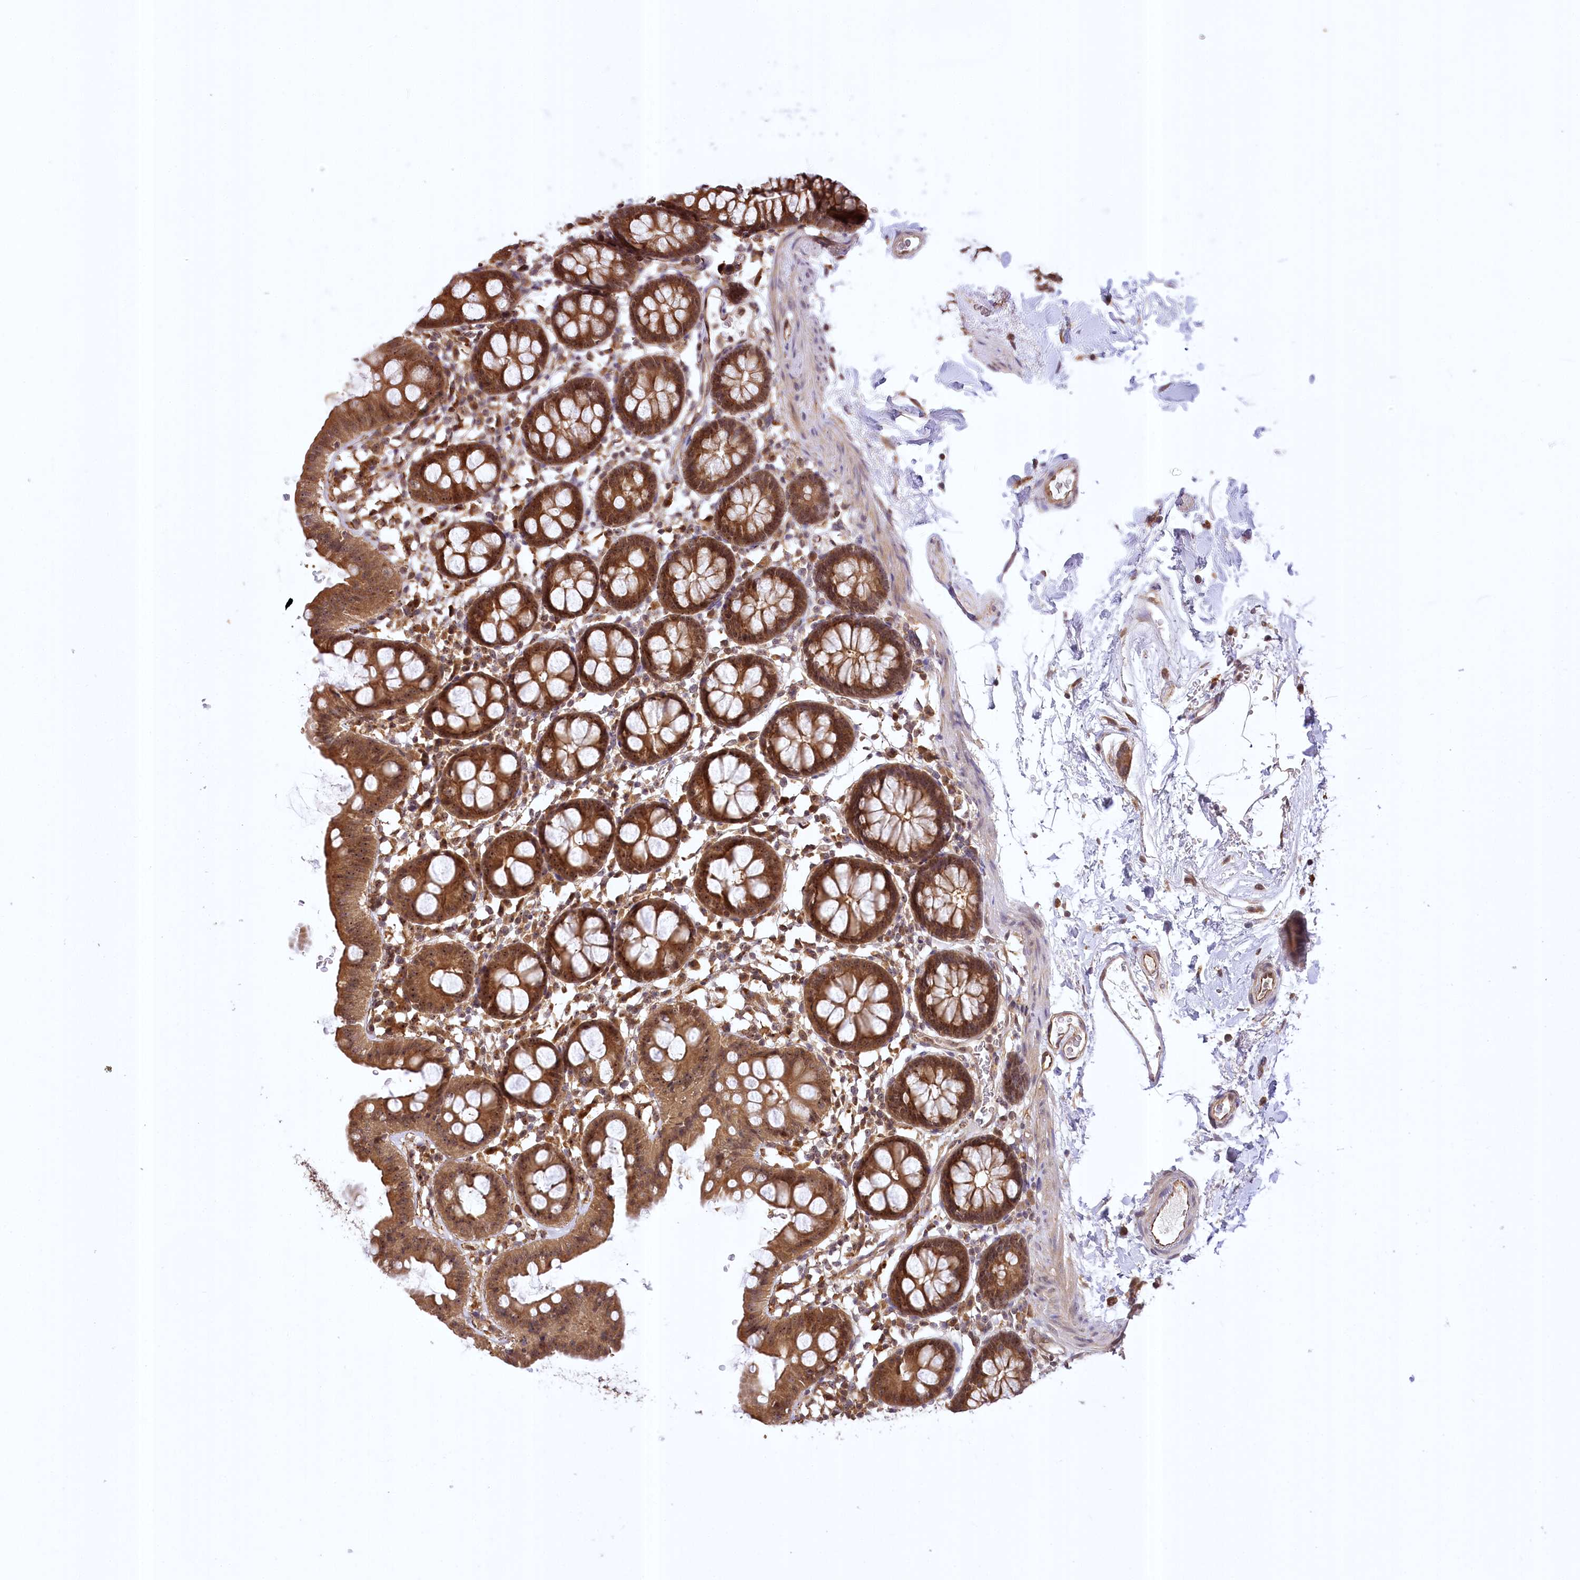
{"staining": {"intensity": "moderate", "quantity": ">75%", "location": "cytoplasmic/membranous,nuclear"}, "tissue": "colon", "cell_type": "Endothelial cells", "image_type": "normal", "snomed": [{"axis": "morphology", "description": "Normal tissue, NOS"}, {"axis": "topography", "description": "Colon"}], "caption": "IHC of unremarkable human colon displays medium levels of moderate cytoplasmic/membranous,nuclear positivity in about >75% of endothelial cells. Using DAB (3,3'-diaminobenzidine) (brown) and hematoxylin (blue) stains, captured at high magnification using brightfield microscopy.", "gene": "SERGEF", "patient": {"sex": "male", "age": 75}}